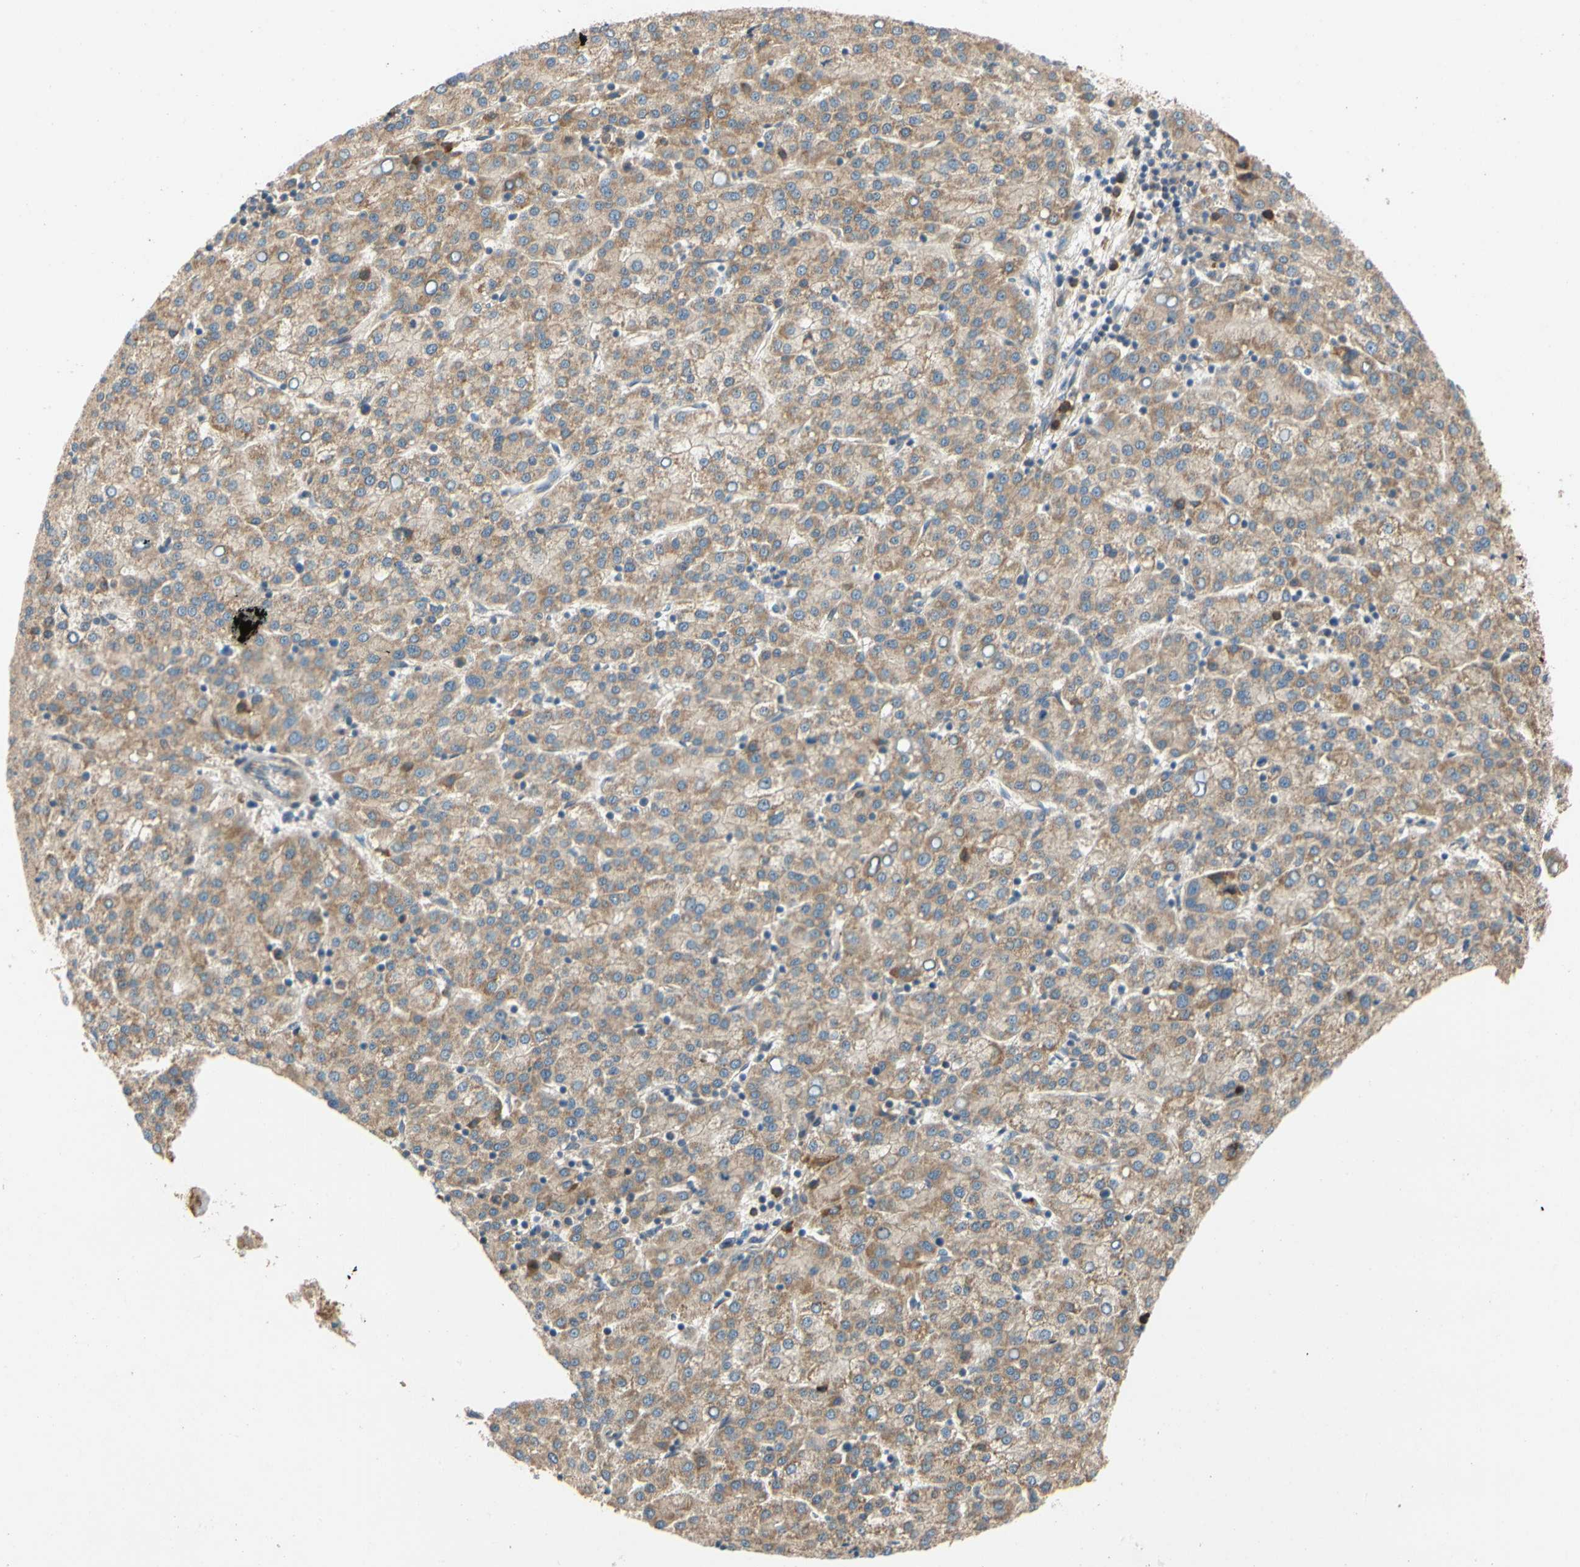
{"staining": {"intensity": "moderate", "quantity": ">75%", "location": "cytoplasmic/membranous"}, "tissue": "liver cancer", "cell_type": "Tumor cells", "image_type": "cancer", "snomed": [{"axis": "morphology", "description": "Carcinoma, Hepatocellular, NOS"}, {"axis": "topography", "description": "Liver"}], "caption": "IHC (DAB) staining of human liver cancer (hepatocellular carcinoma) shows moderate cytoplasmic/membranous protein positivity in about >75% of tumor cells.", "gene": "TDRP", "patient": {"sex": "female", "age": 58}}